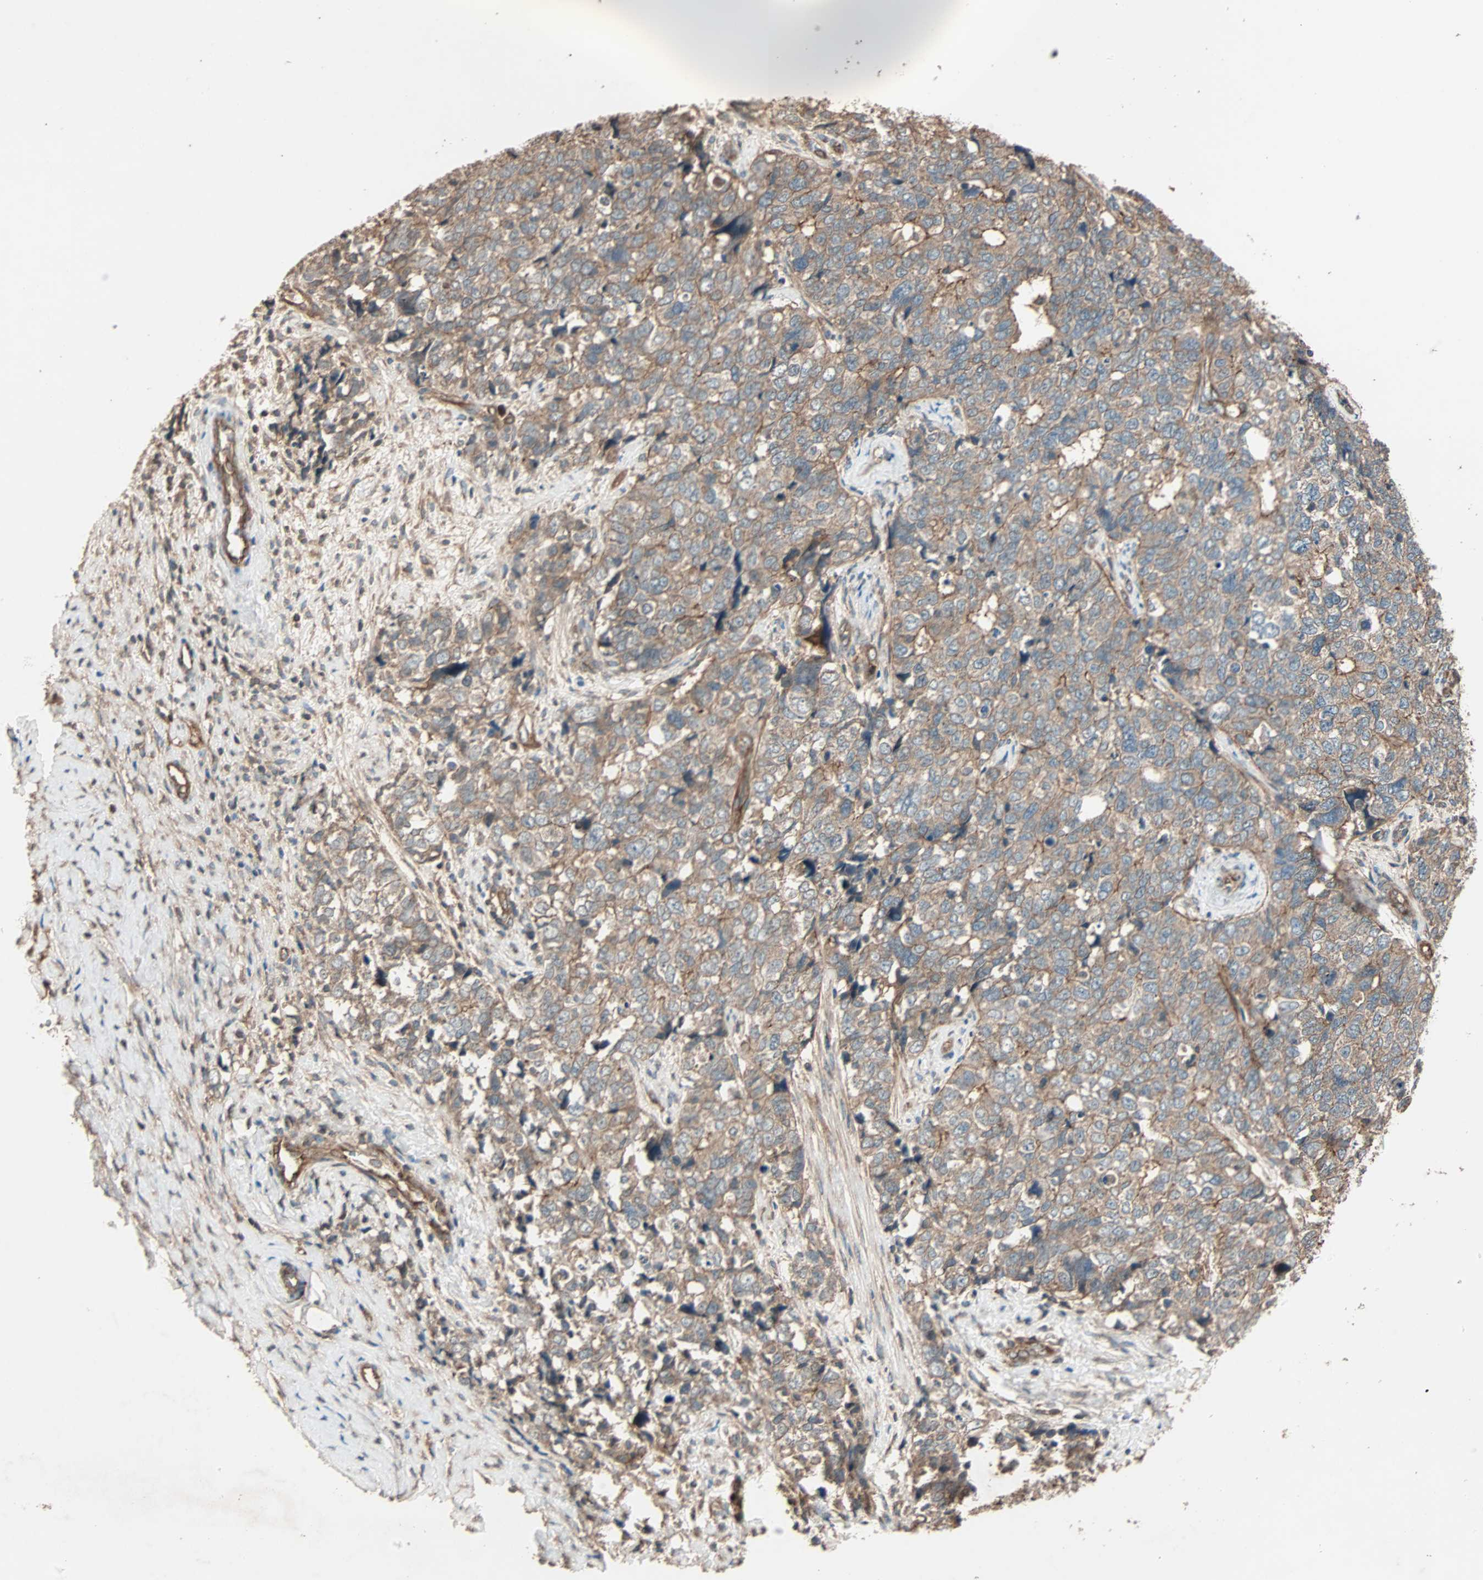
{"staining": {"intensity": "moderate", "quantity": ">75%", "location": "cytoplasmic/membranous"}, "tissue": "cervical cancer", "cell_type": "Tumor cells", "image_type": "cancer", "snomed": [{"axis": "morphology", "description": "Squamous cell carcinoma, NOS"}, {"axis": "topography", "description": "Cervix"}], "caption": "Cervical cancer (squamous cell carcinoma) stained for a protein exhibits moderate cytoplasmic/membranous positivity in tumor cells. Using DAB (3,3'-diaminobenzidine) (brown) and hematoxylin (blue) stains, captured at high magnification using brightfield microscopy.", "gene": "GCK", "patient": {"sex": "female", "age": 63}}